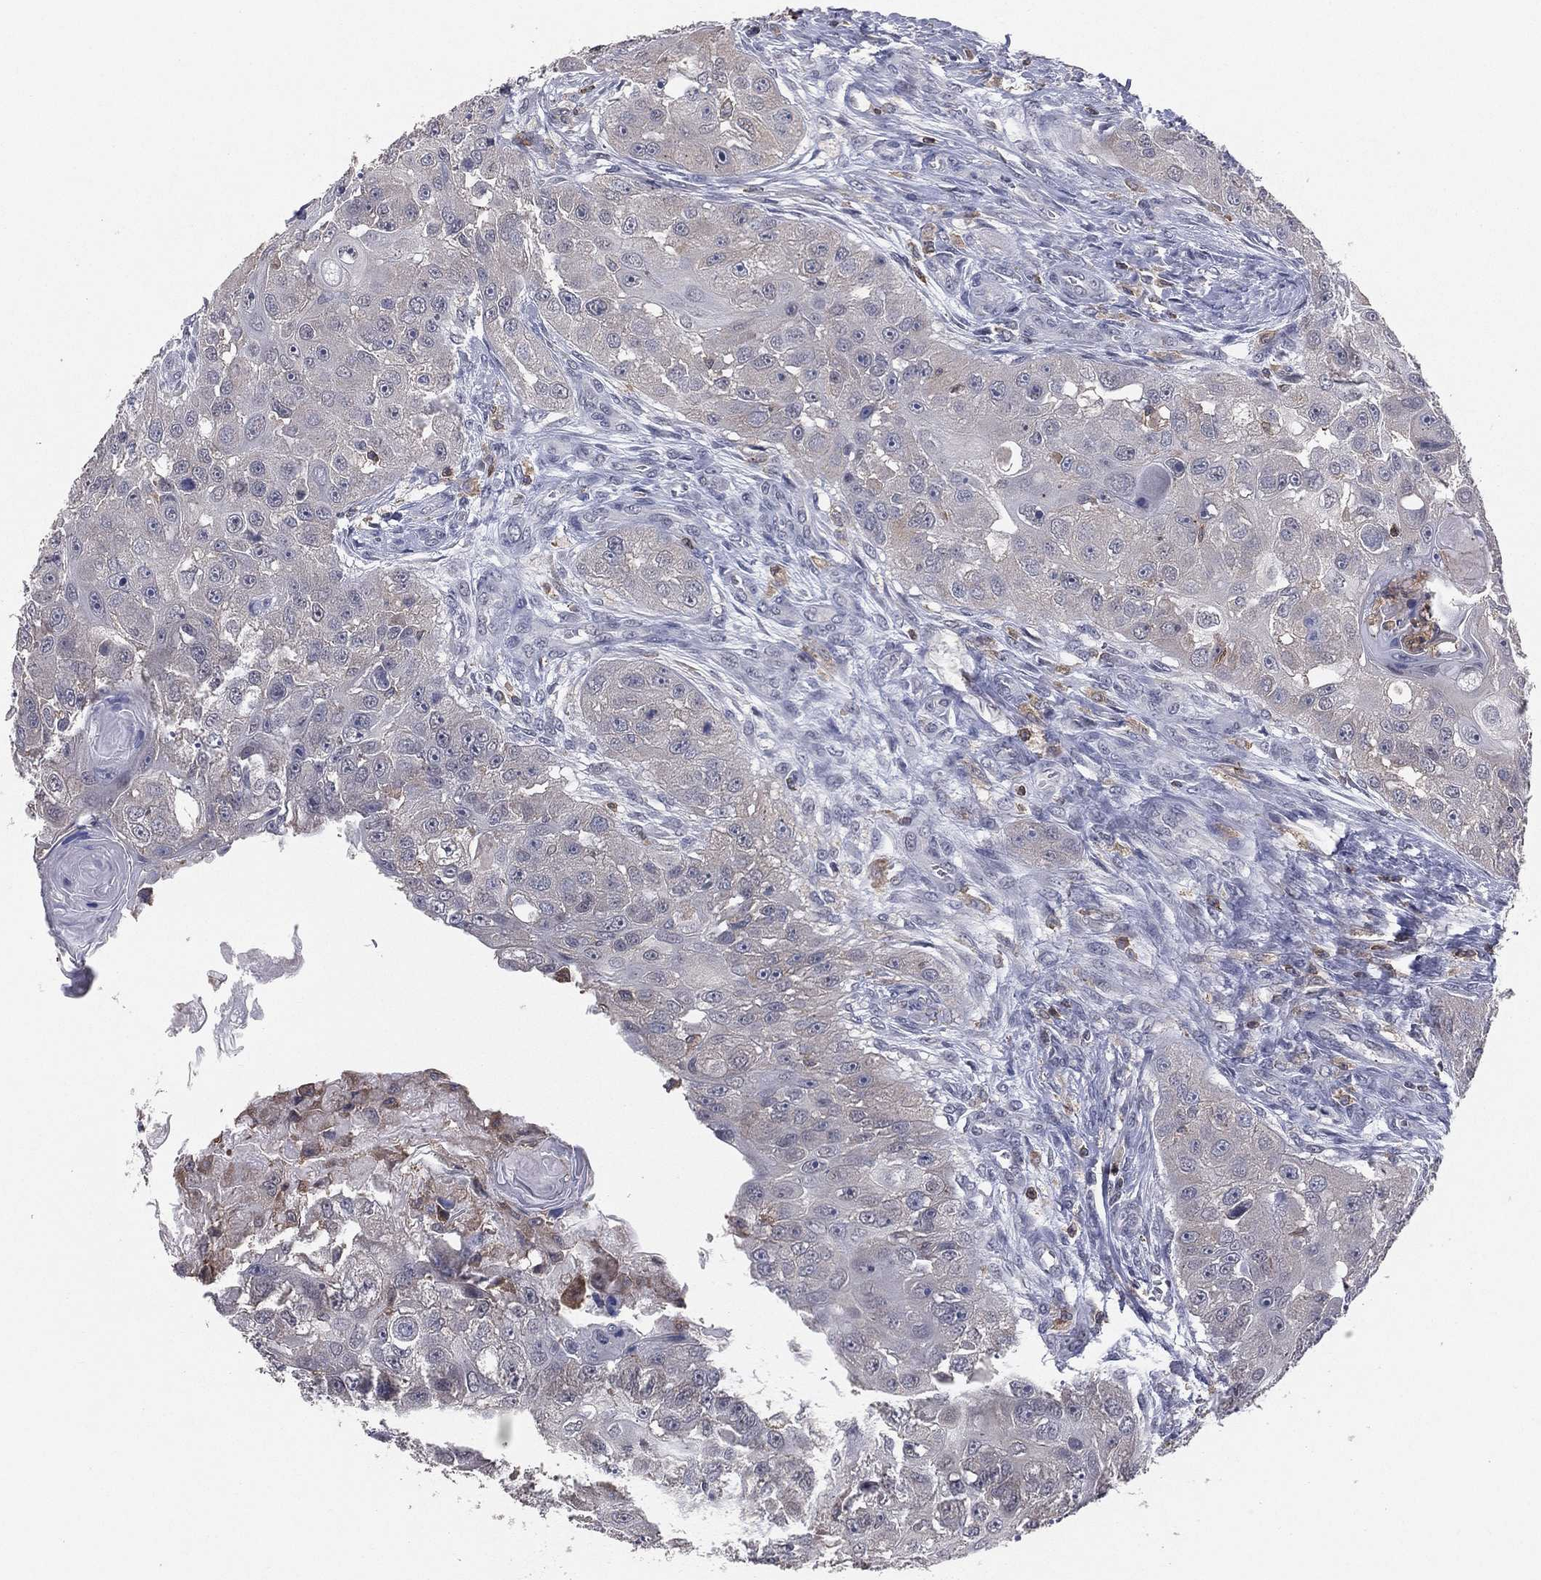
{"staining": {"intensity": "negative", "quantity": "none", "location": "none"}, "tissue": "head and neck cancer", "cell_type": "Tumor cells", "image_type": "cancer", "snomed": [{"axis": "morphology", "description": "Normal tissue, NOS"}, {"axis": "morphology", "description": "Squamous cell carcinoma, NOS"}, {"axis": "topography", "description": "Skeletal muscle"}, {"axis": "topography", "description": "Head-Neck"}], "caption": "The micrograph reveals no staining of tumor cells in head and neck cancer (squamous cell carcinoma).", "gene": "PSTPIP1", "patient": {"sex": "male", "age": 51}}